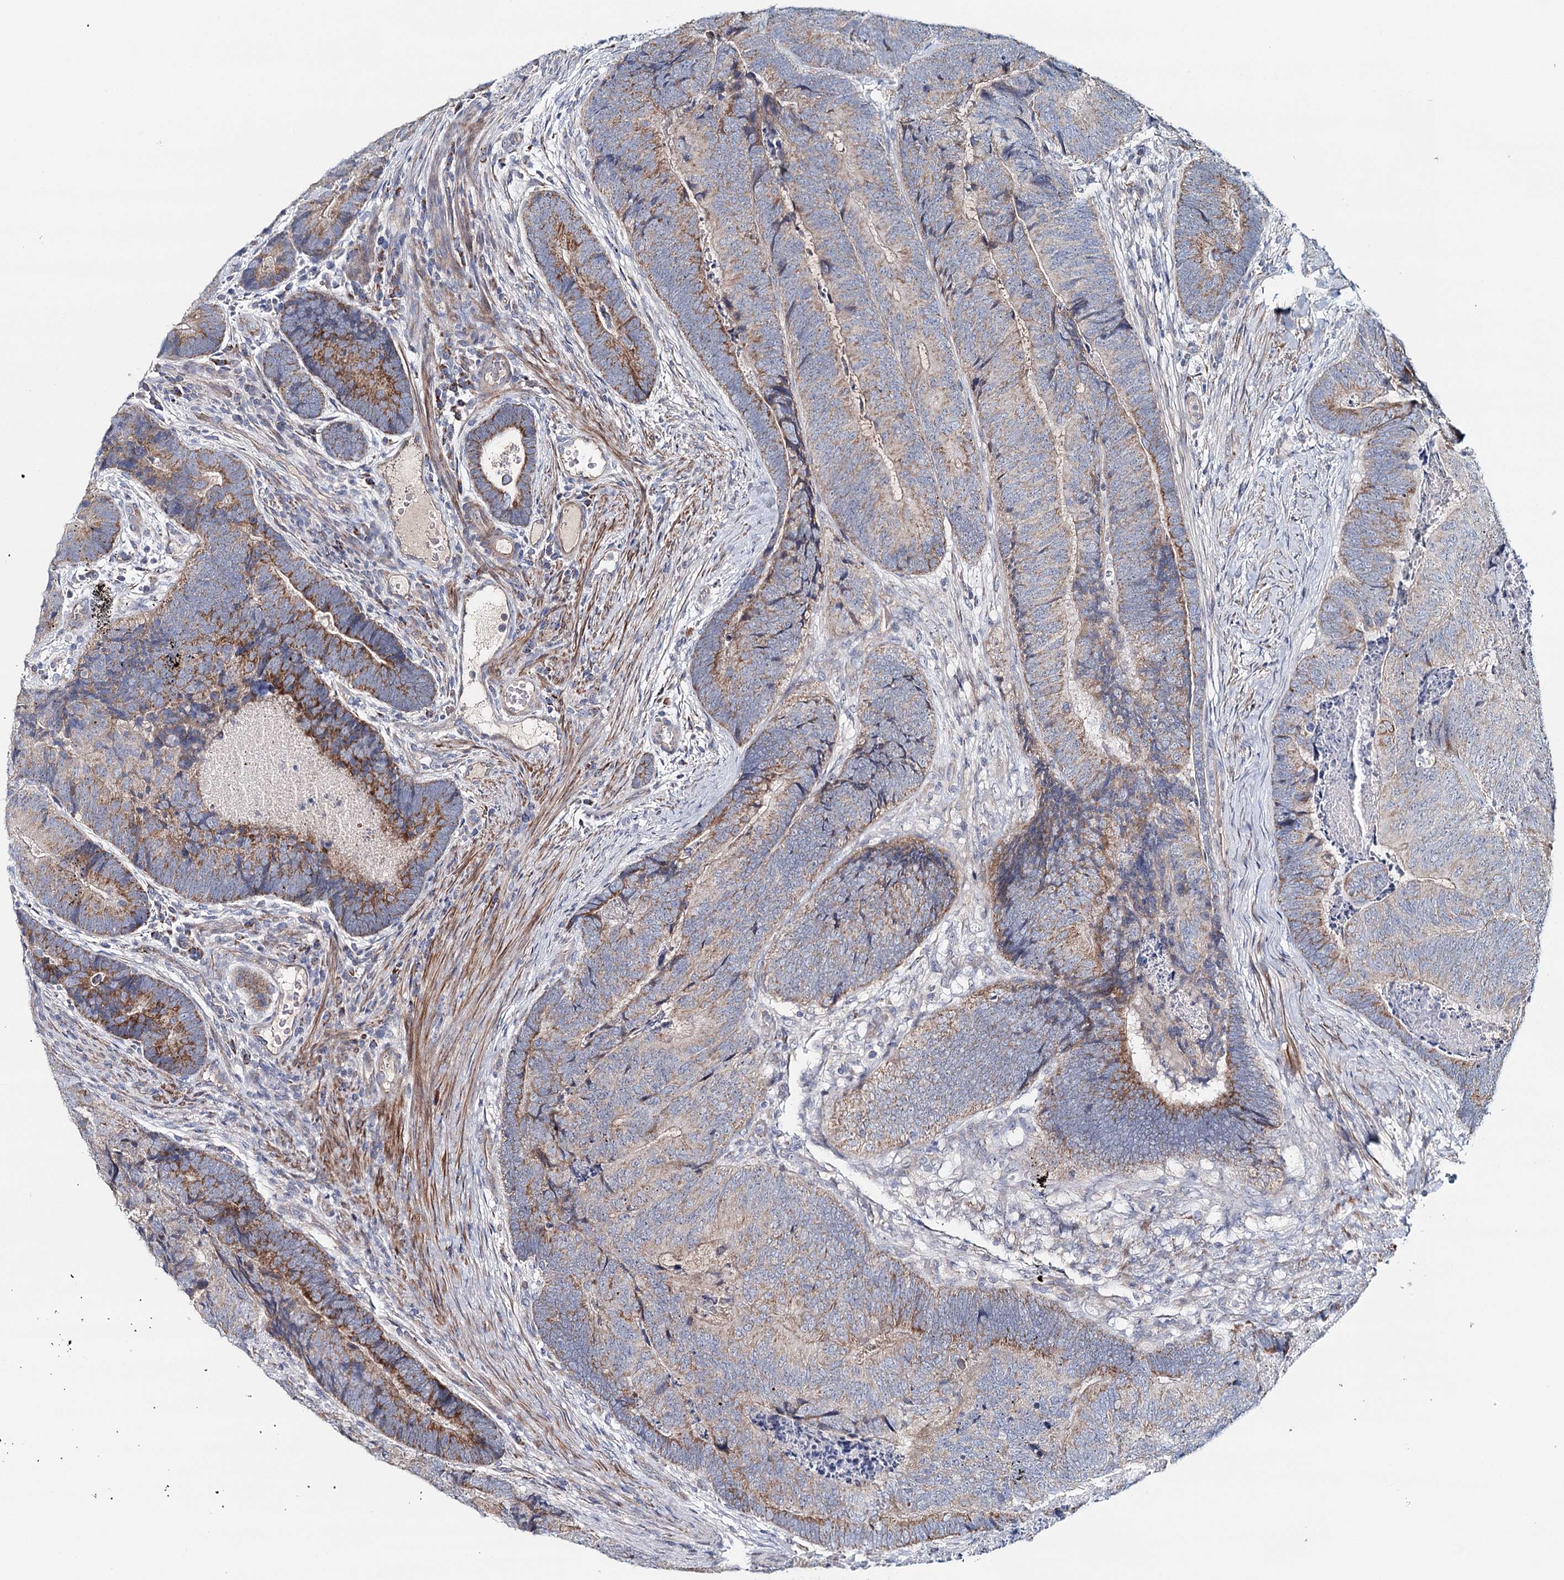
{"staining": {"intensity": "moderate", "quantity": "25%-75%", "location": "cytoplasmic/membranous"}, "tissue": "colorectal cancer", "cell_type": "Tumor cells", "image_type": "cancer", "snomed": [{"axis": "morphology", "description": "Adenocarcinoma, NOS"}, {"axis": "topography", "description": "Colon"}], "caption": "Colorectal adenocarcinoma stained with DAB (3,3'-diaminobenzidine) IHC exhibits medium levels of moderate cytoplasmic/membranous positivity in about 25%-75% of tumor cells. (IHC, brightfield microscopy, high magnification).", "gene": "RBM43", "patient": {"sex": "female", "age": 67}}